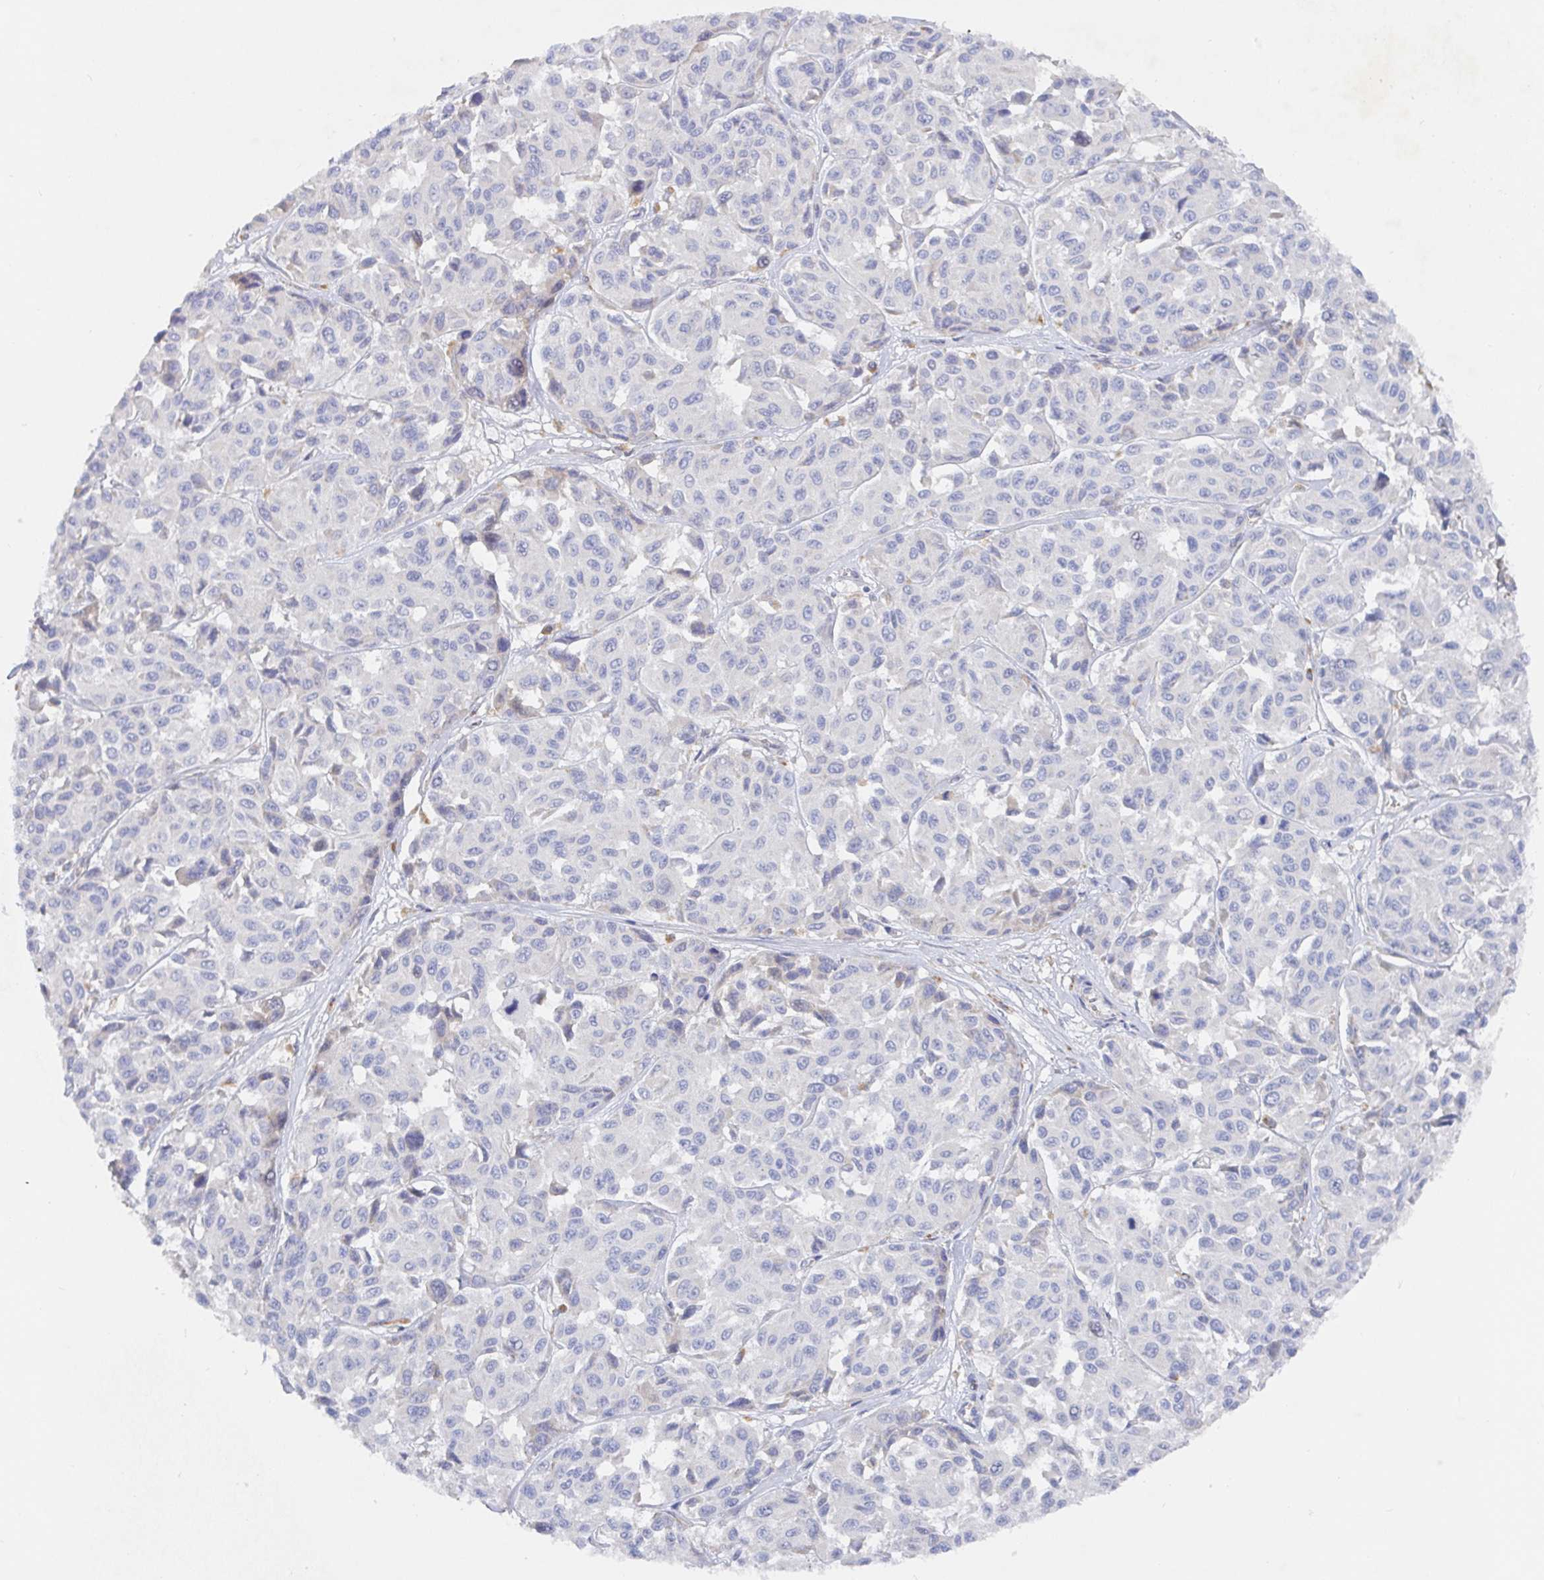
{"staining": {"intensity": "negative", "quantity": "none", "location": "none"}, "tissue": "melanoma", "cell_type": "Tumor cells", "image_type": "cancer", "snomed": [{"axis": "morphology", "description": "Malignant melanoma, NOS"}, {"axis": "topography", "description": "Skin"}], "caption": "Melanoma was stained to show a protein in brown. There is no significant positivity in tumor cells. The staining is performed using DAB (3,3'-diaminobenzidine) brown chromogen with nuclei counter-stained in using hematoxylin.", "gene": "IRAK2", "patient": {"sex": "female", "age": 66}}